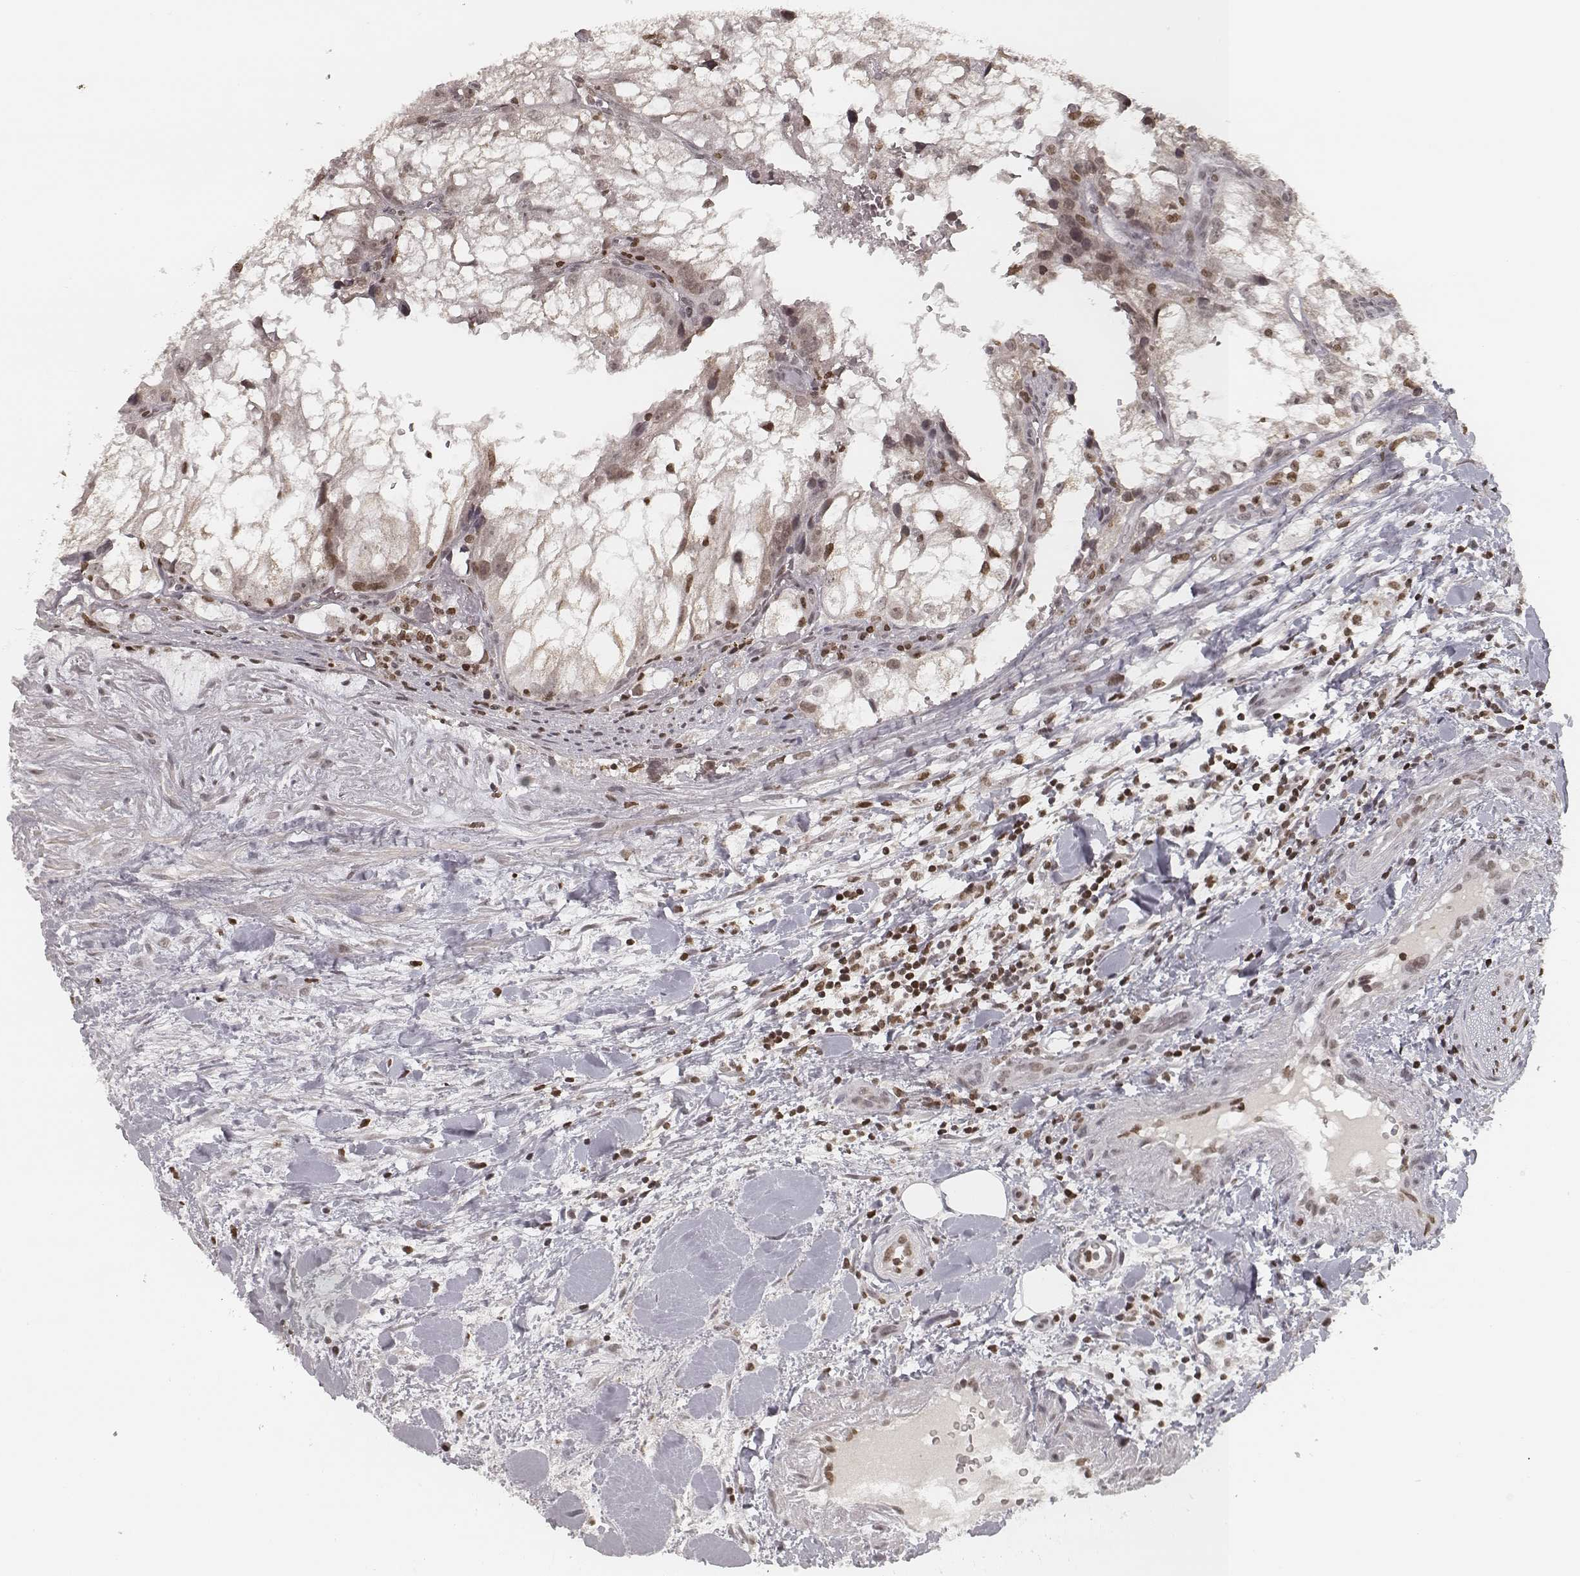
{"staining": {"intensity": "negative", "quantity": "none", "location": "none"}, "tissue": "renal cancer", "cell_type": "Tumor cells", "image_type": "cancer", "snomed": [{"axis": "morphology", "description": "Adenocarcinoma, NOS"}, {"axis": "topography", "description": "Kidney"}], "caption": "Tumor cells show no significant staining in adenocarcinoma (renal).", "gene": "HMGA2", "patient": {"sex": "male", "age": 59}}